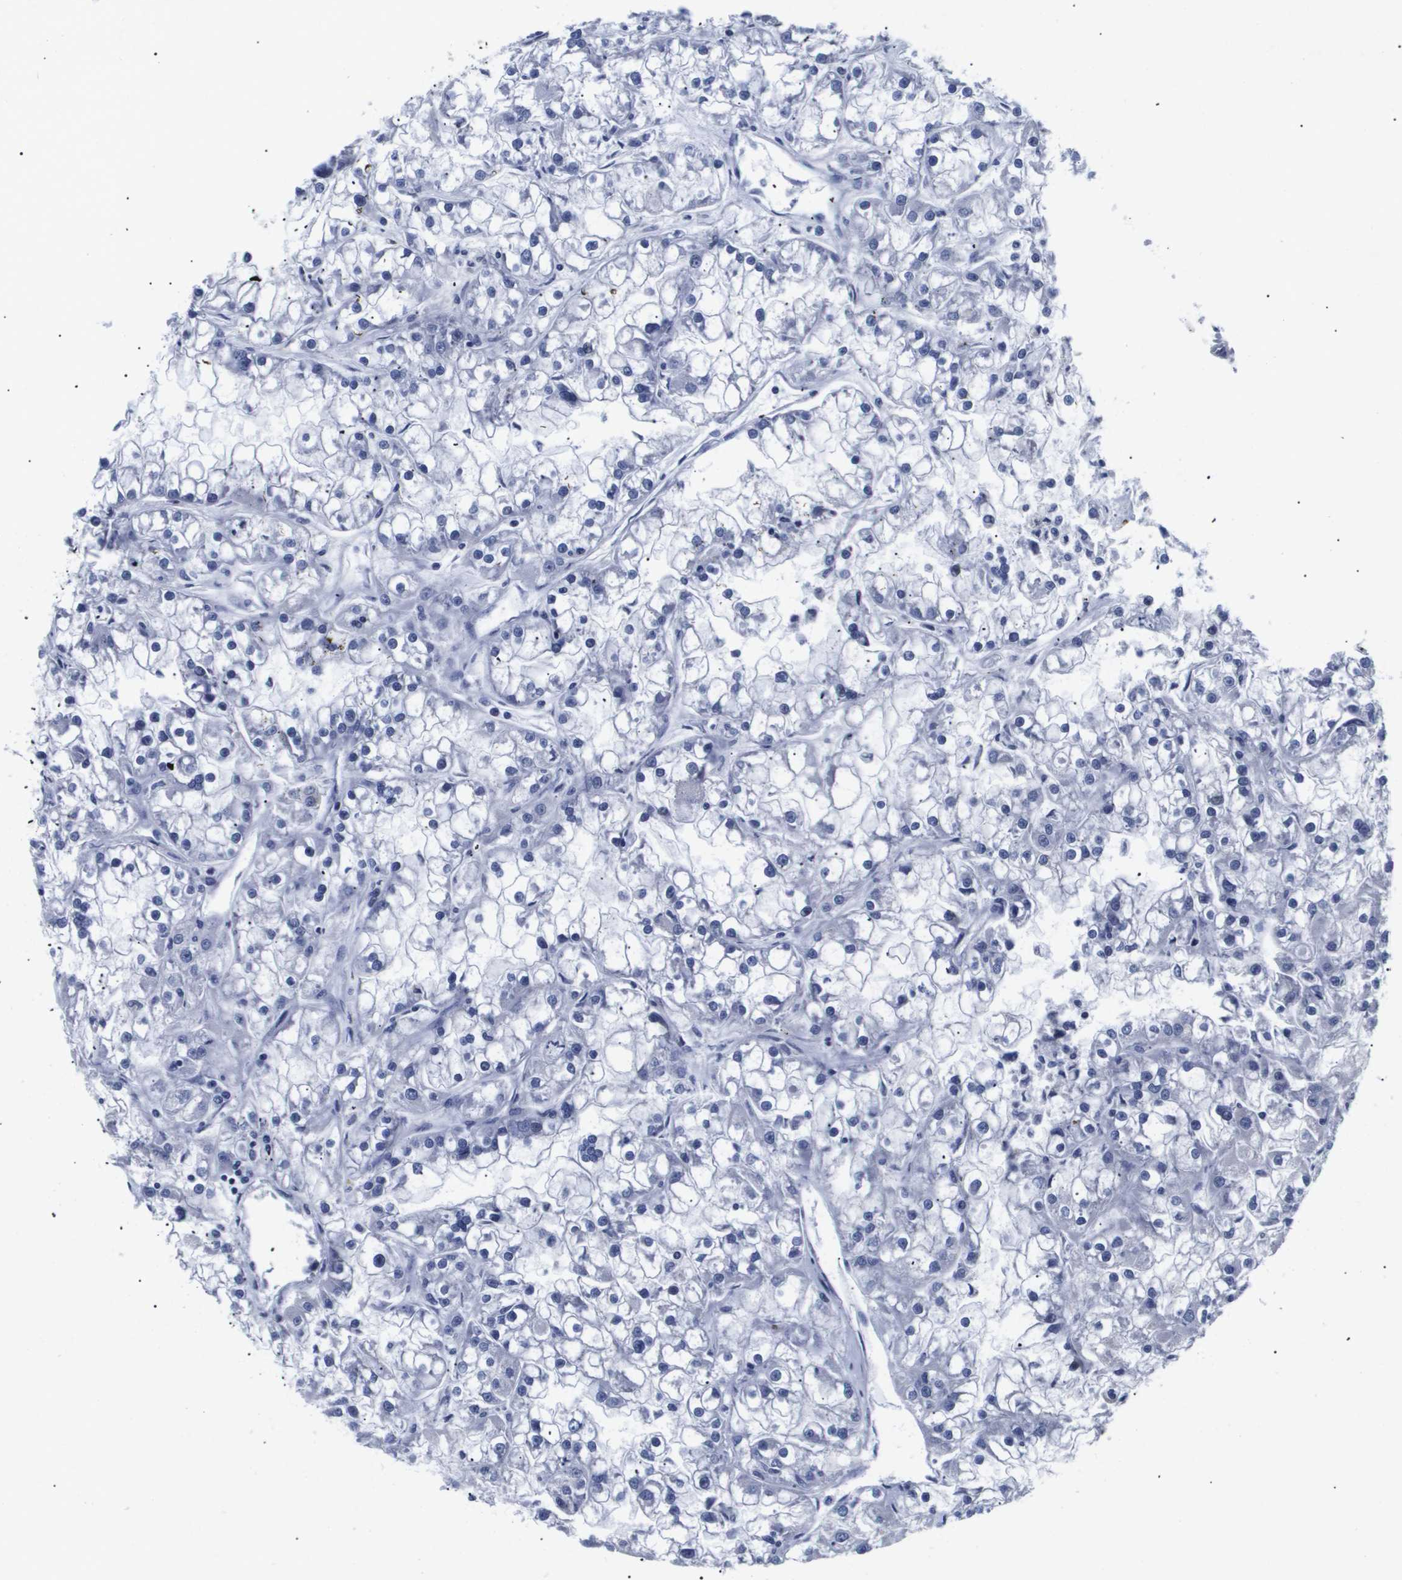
{"staining": {"intensity": "negative", "quantity": "none", "location": "none"}, "tissue": "renal cancer", "cell_type": "Tumor cells", "image_type": "cancer", "snomed": [{"axis": "morphology", "description": "Adenocarcinoma, NOS"}, {"axis": "topography", "description": "Kidney"}], "caption": "A photomicrograph of human renal cancer is negative for staining in tumor cells. (DAB (3,3'-diaminobenzidine) immunohistochemistry with hematoxylin counter stain).", "gene": "ATP6V0A4", "patient": {"sex": "female", "age": 52}}